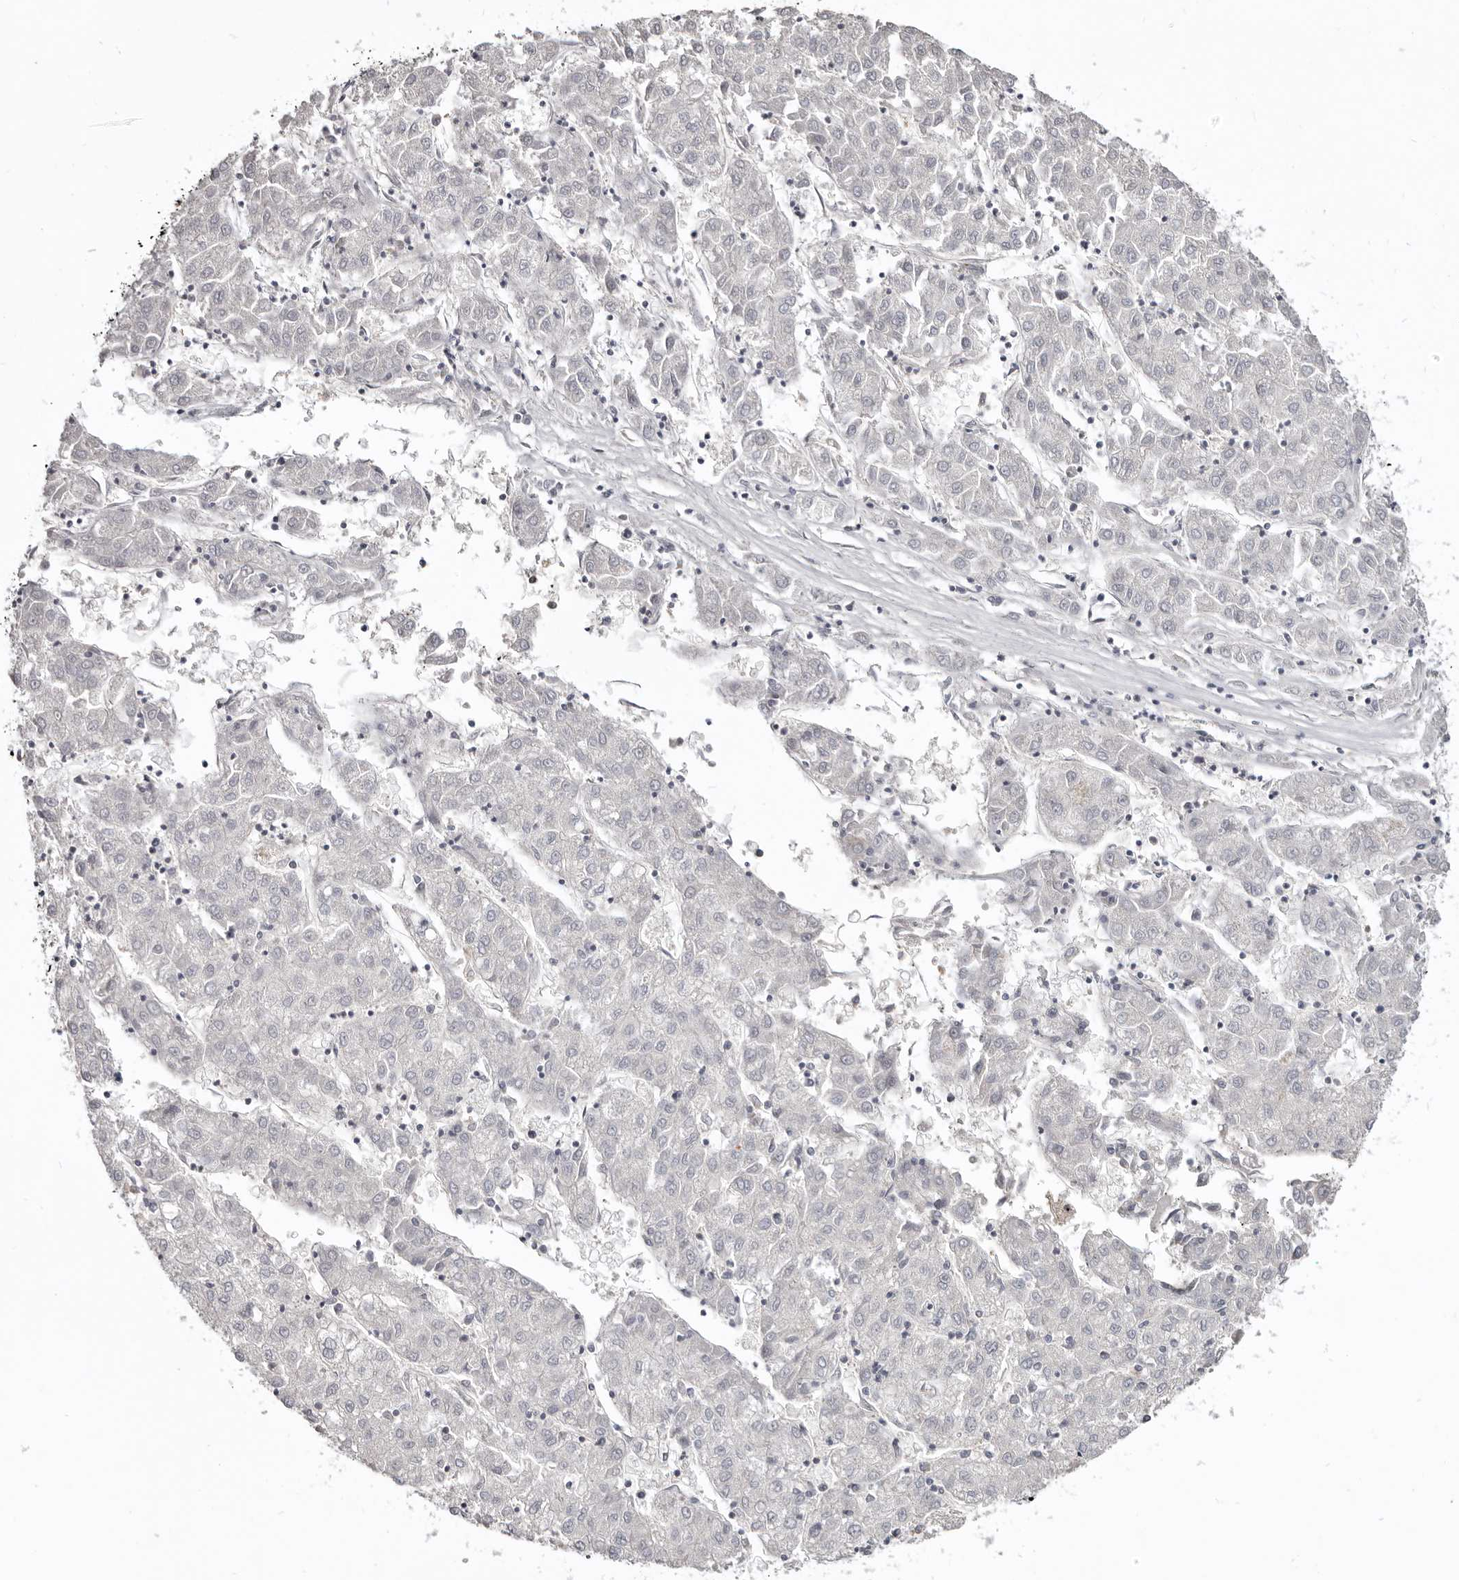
{"staining": {"intensity": "negative", "quantity": "none", "location": "none"}, "tissue": "liver cancer", "cell_type": "Tumor cells", "image_type": "cancer", "snomed": [{"axis": "morphology", "description": "Carcinoma, Hepatocellular, NOS"}, {"axis": "topography", "description": "Liver"}], "caption": "Liver hepatocellular carcinoma stained for a protein using immunohistochemistry displays no staining tumor cells.", "gene": "CBL", "patient": {"sex": "male", "age": 72}}